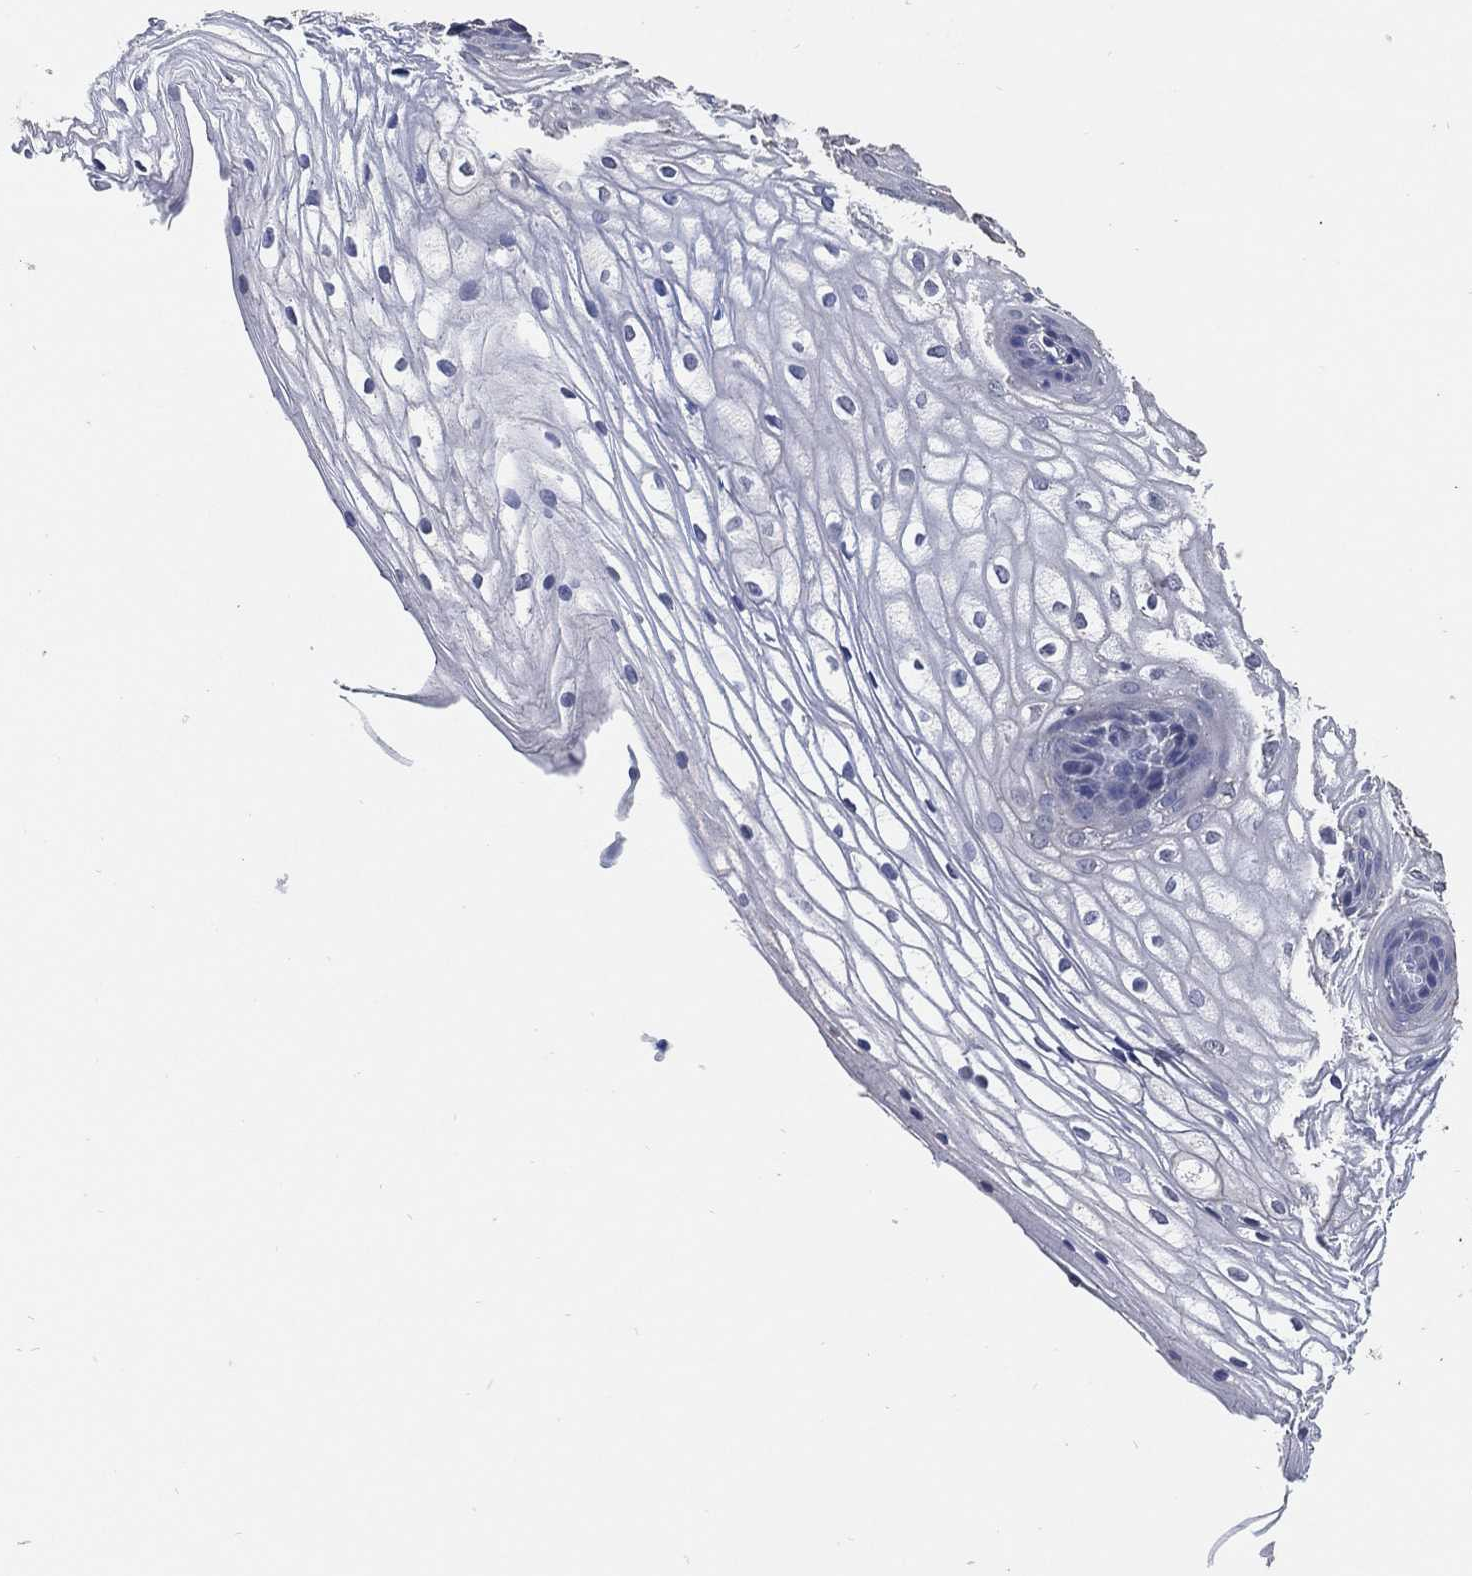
{"staining": {"intensity": "negative", "quantity": "none", "location": "none"}, "tissue": "vagina", "cell_type": "Squamous epithelial cells", "image_type": "normal", "snomed": [{"axis": "morphology", "description": "Normal tissue, NOS"}, {"axis": "topography", "description": "Vagina"}], "caption": "Immunohistochemistry (IHC) of unremarkable vagina displays no expression in squamous epithelial cells.", "gene": "KLK5", "patient": {"sex": "female", "age": 34}}